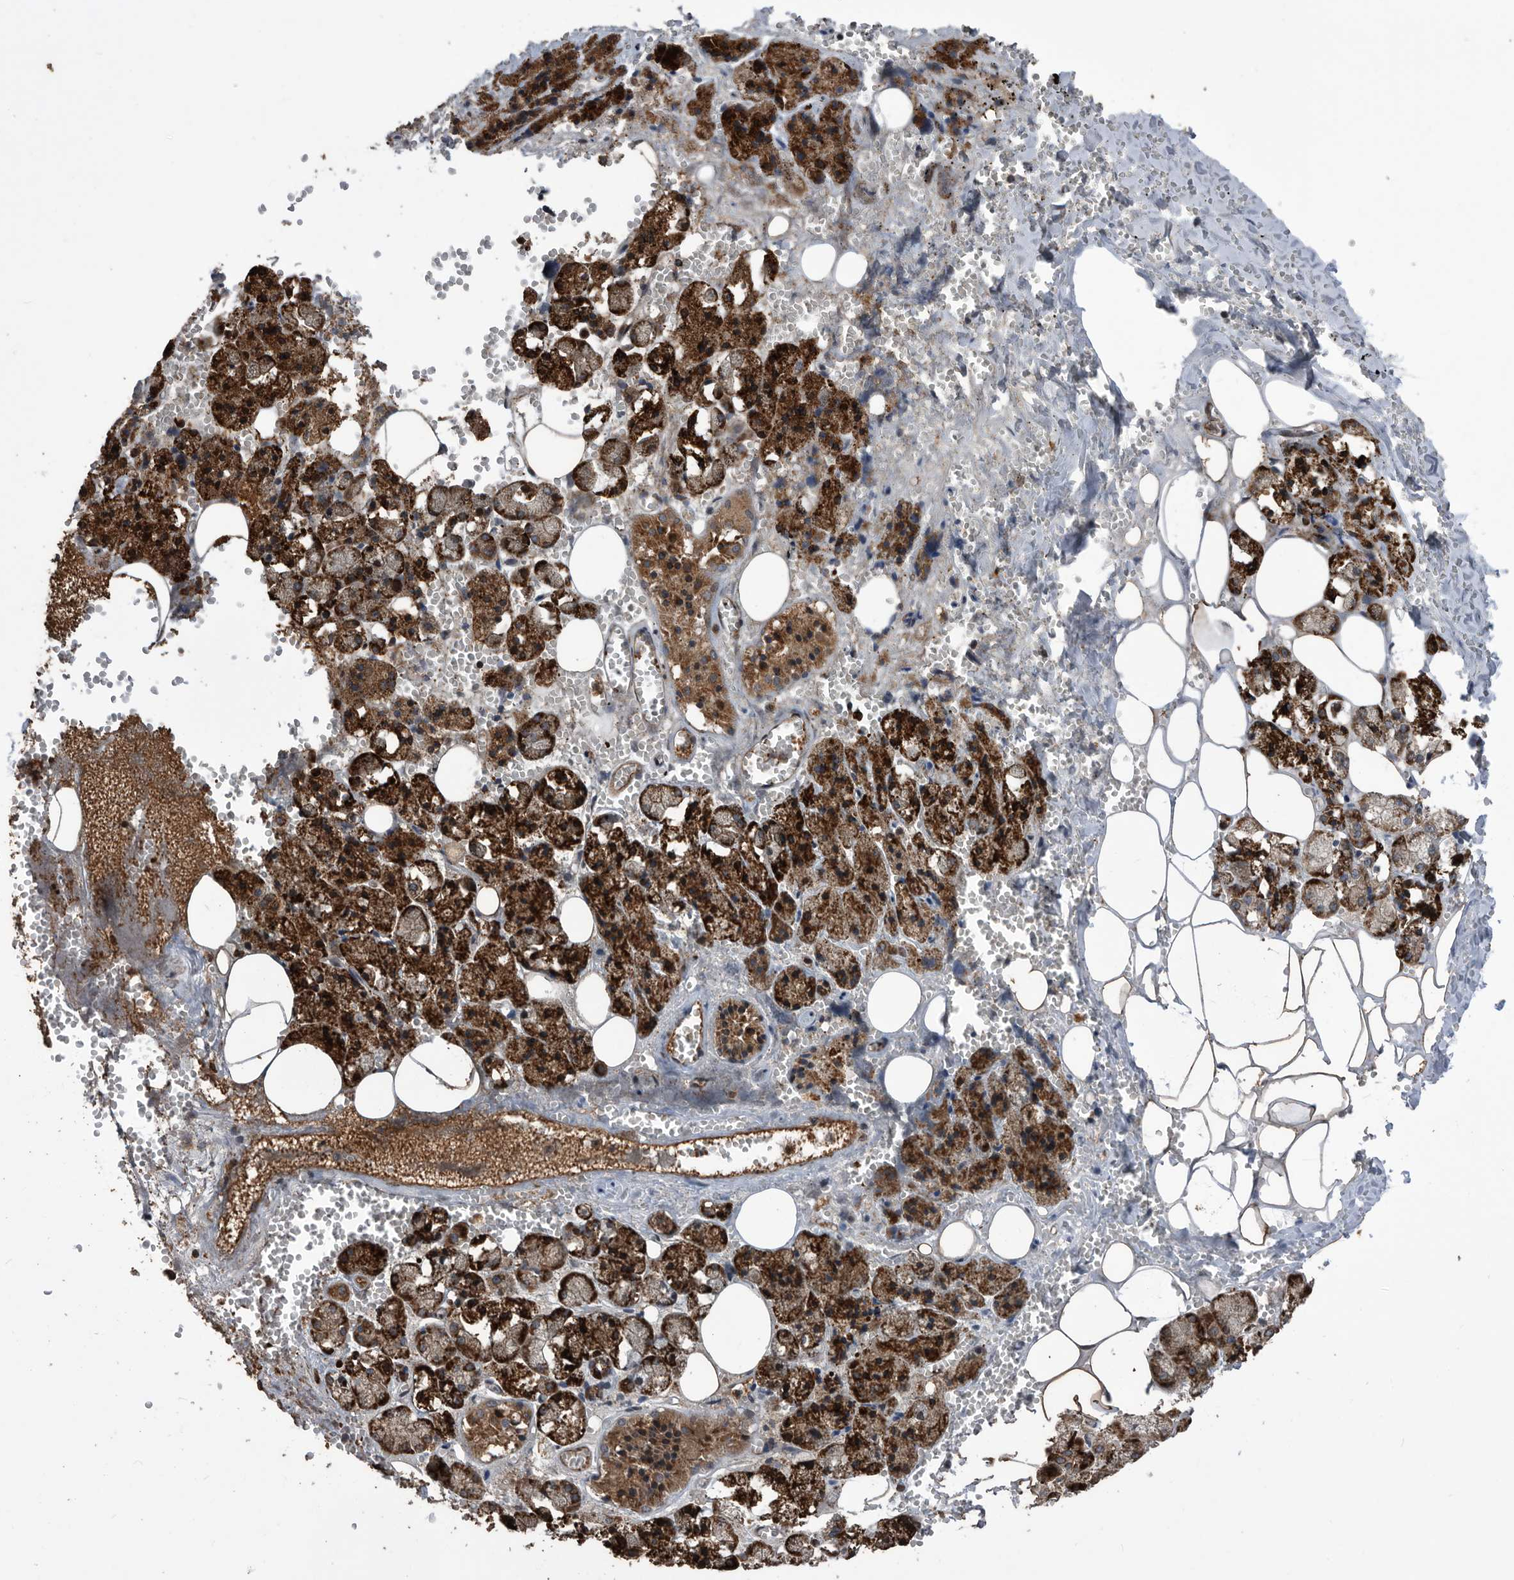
{"staining": {"intensity": "moderate", "quantity": "25%-75%", "location": "cytoplasmic/membranous"}, "tissue": "salivary gland", "cell_type": "Glandular cells", "image_type": "normal", "snomed": [{"axis": "morphology", "description": "Normal tissue, NOS"}, {"axis": "topography", "description": "Salivary gland"}], "caption": "Moderate cytoplasmic/membranous protein positivity is appreciated in approximately 25%-75% of glandular cells in salivary gland. (brown staining indicates protein expression, while blue staining denotes nuclei).", "gene": "SERINC2", "patient": {"sex": "male", "age": 62}}